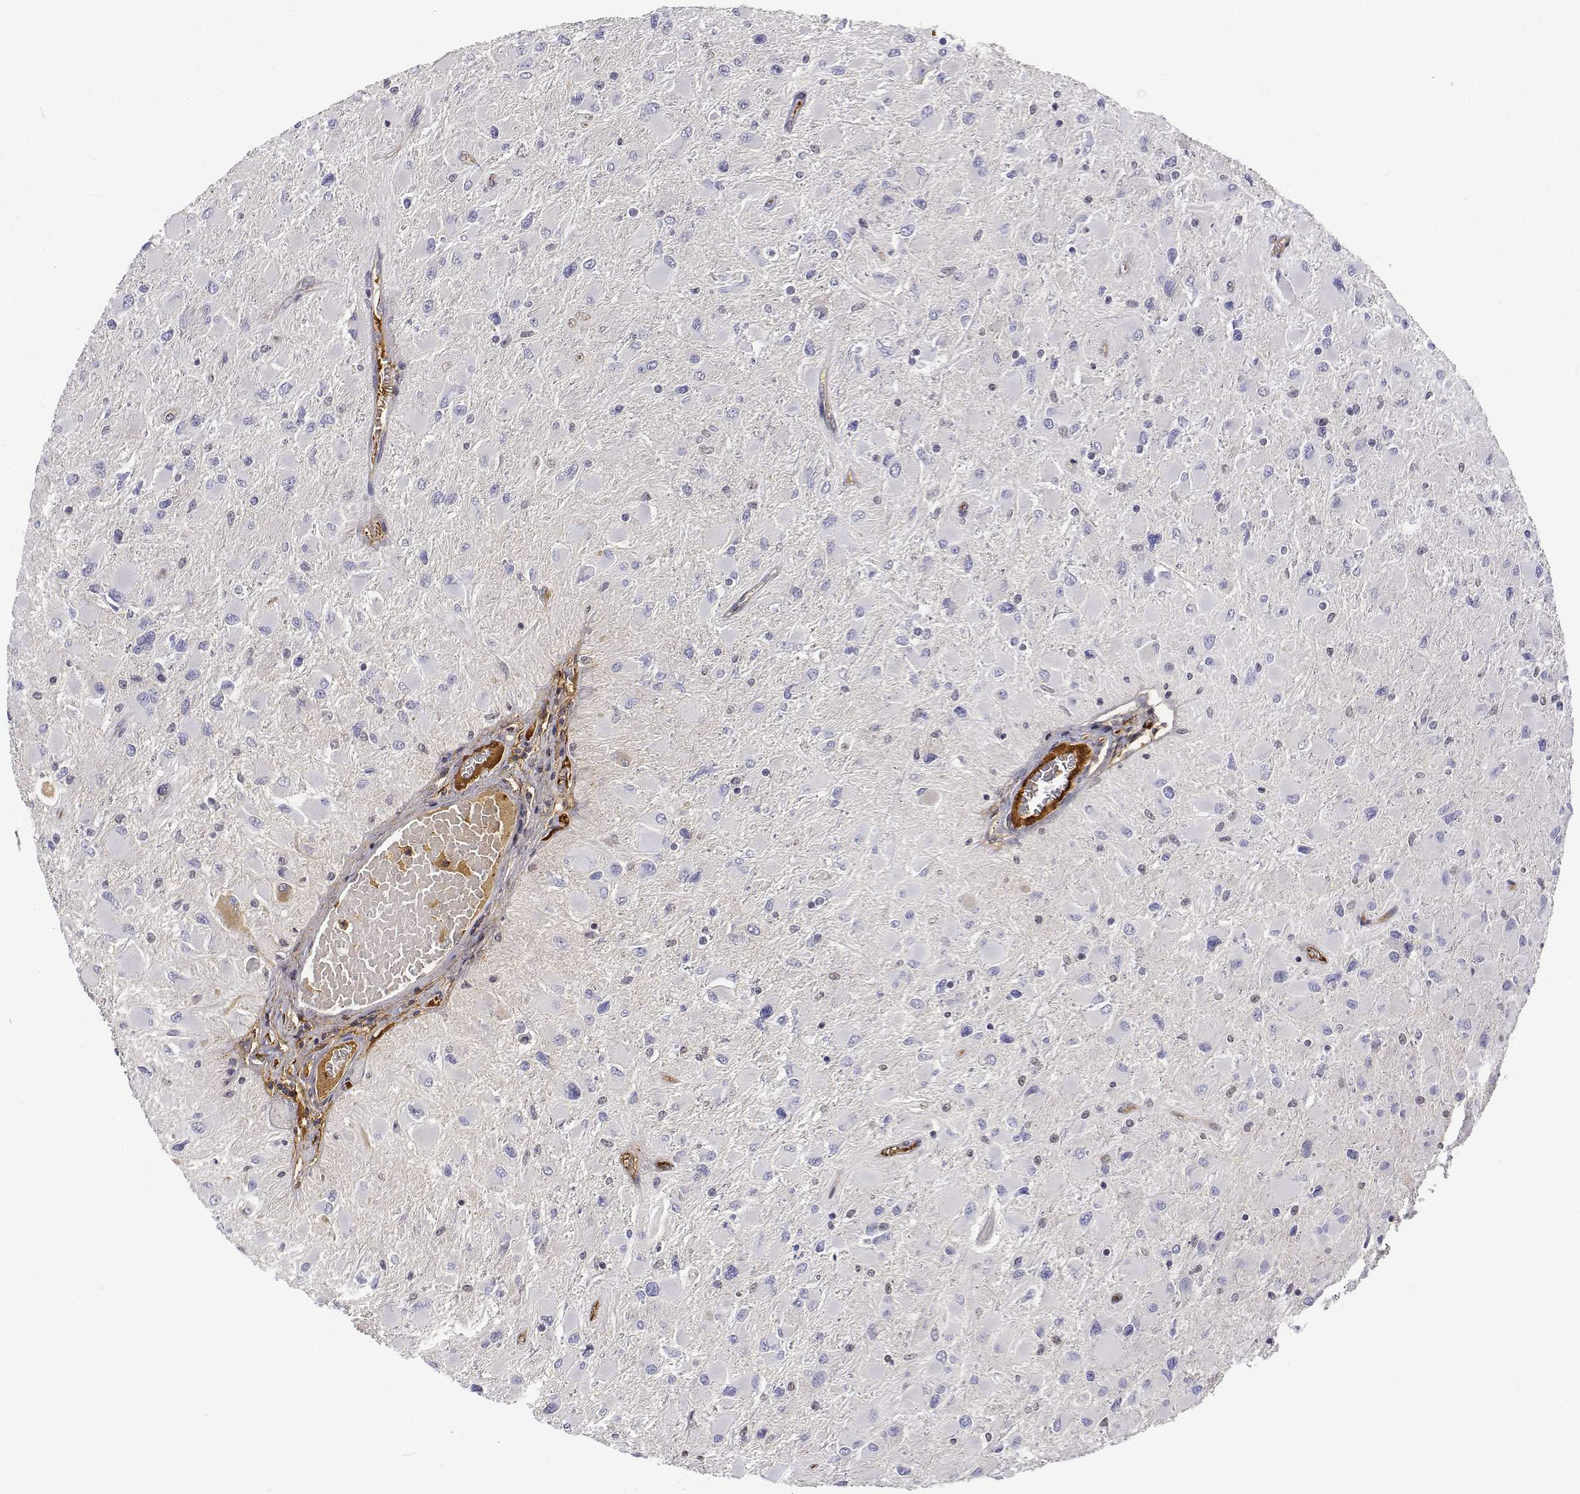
{"staining": {"intensity": "negative", "quantity": "none", "location": "none"}, "tissue": "glioma", "cell_type": "Tumor cells", "image_type": "cancer", "snomed": [{"axis": "morphology", "description": "Glioma, malignant, High grade"}, {"axis": "topography", "description": "Cerebral cortex"}], "caption": "Immunohistochemical staining of human glioma reveals no significant staining in tumor cells.", "gene": "ATRX", "patient": {"sex": "female", "age": 36}}